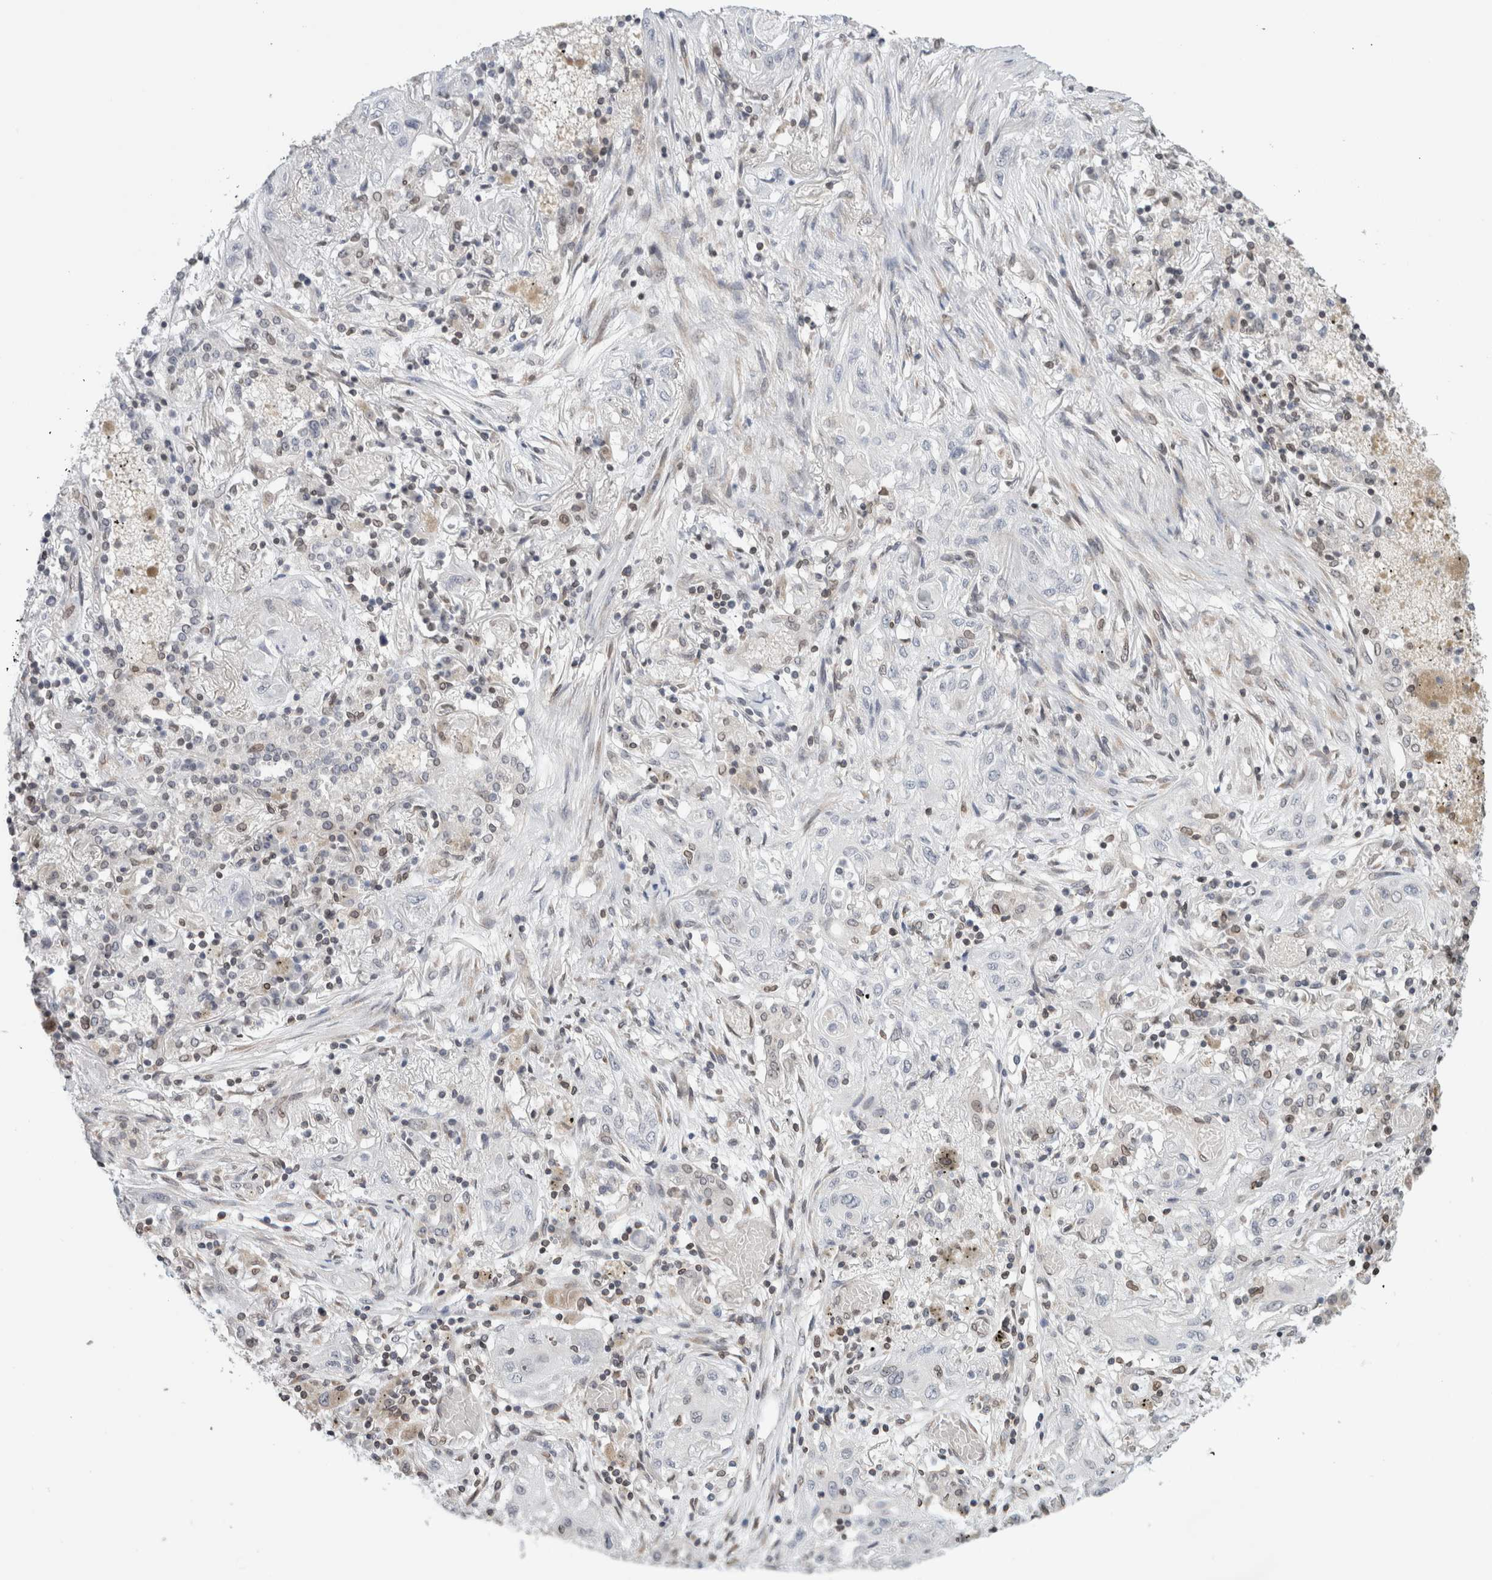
{"staining": {"intensity": "negative", "quantity": "none", "location": "none"}, "tissue": "lung cancer", "cell_type": "Tumor cells", "image_type": "cancer", "snomed": [{"axis": "morphology", "description": "Squamous cell carcinoma, NOS"}, {"axis": "topography", "description": "Lung"}], "caption": "A micrograph of lung cancer stained for a protein reveals no brown staining in tumor cells.", "gene": "RBMX2", "patient": {"sex": "female", "age": 47}}